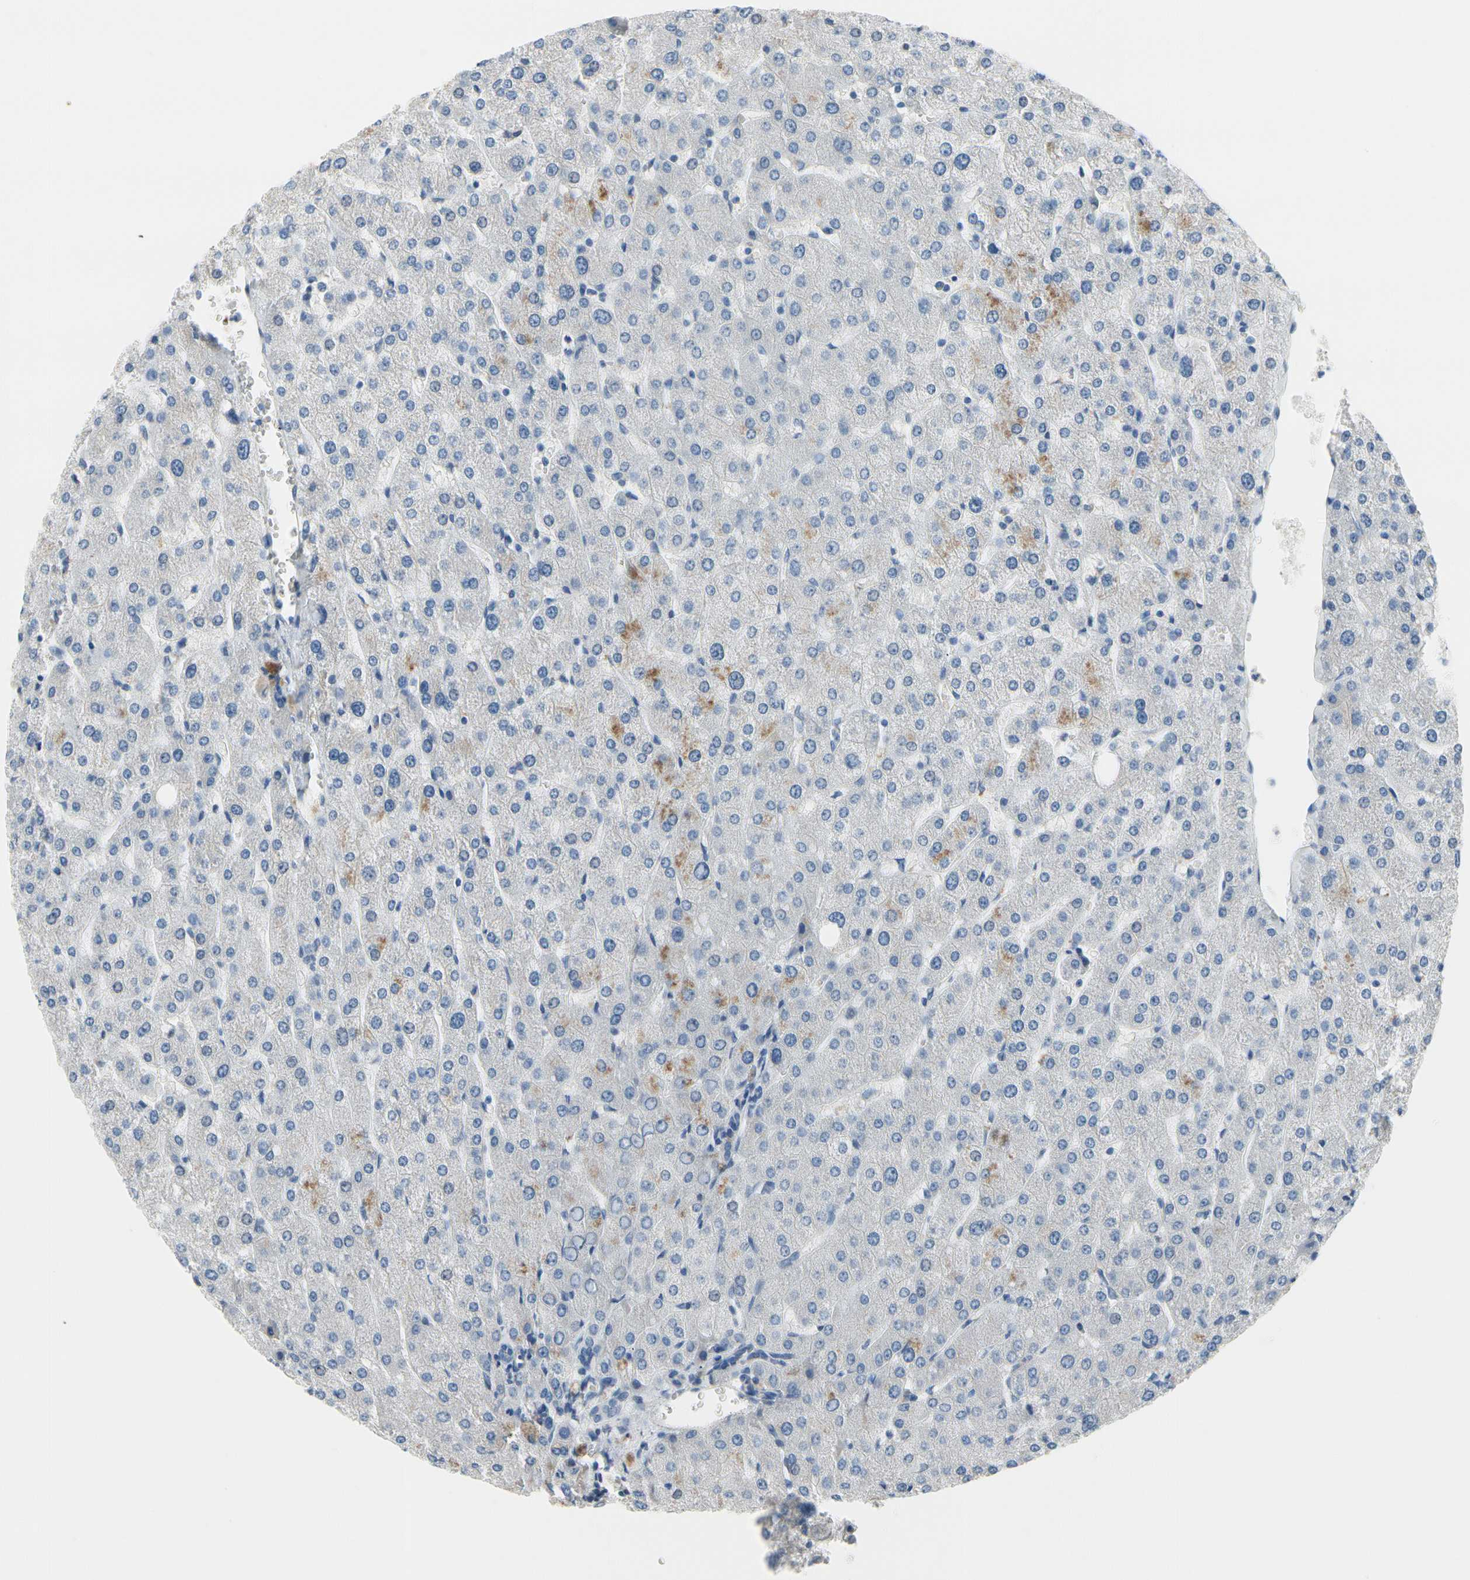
{"staining": {"intensity": "negative", "quantity": "none", "location": "none"}, "tissue": "liver", "cell_type": "Cholangiocytes", "image_type": "normal", "snomed": [{"axis": "morphology", "description": "Normal tissue, NOS"}, {"axis": "topography", "description": "Liver"}], "caption": "DAB immunohistochemical staining of benign liver demonstrates no significant staining in cholangiocytes. The staining was performed using DAB (3,3'-diaminobenzidine) to visualize the protein expression in brown, while the nuclei were stained in blue with hematoxylin (Magnification: 20x).", "gene": "MUC5B", "patient": {"sex": "male", "age": 55}}